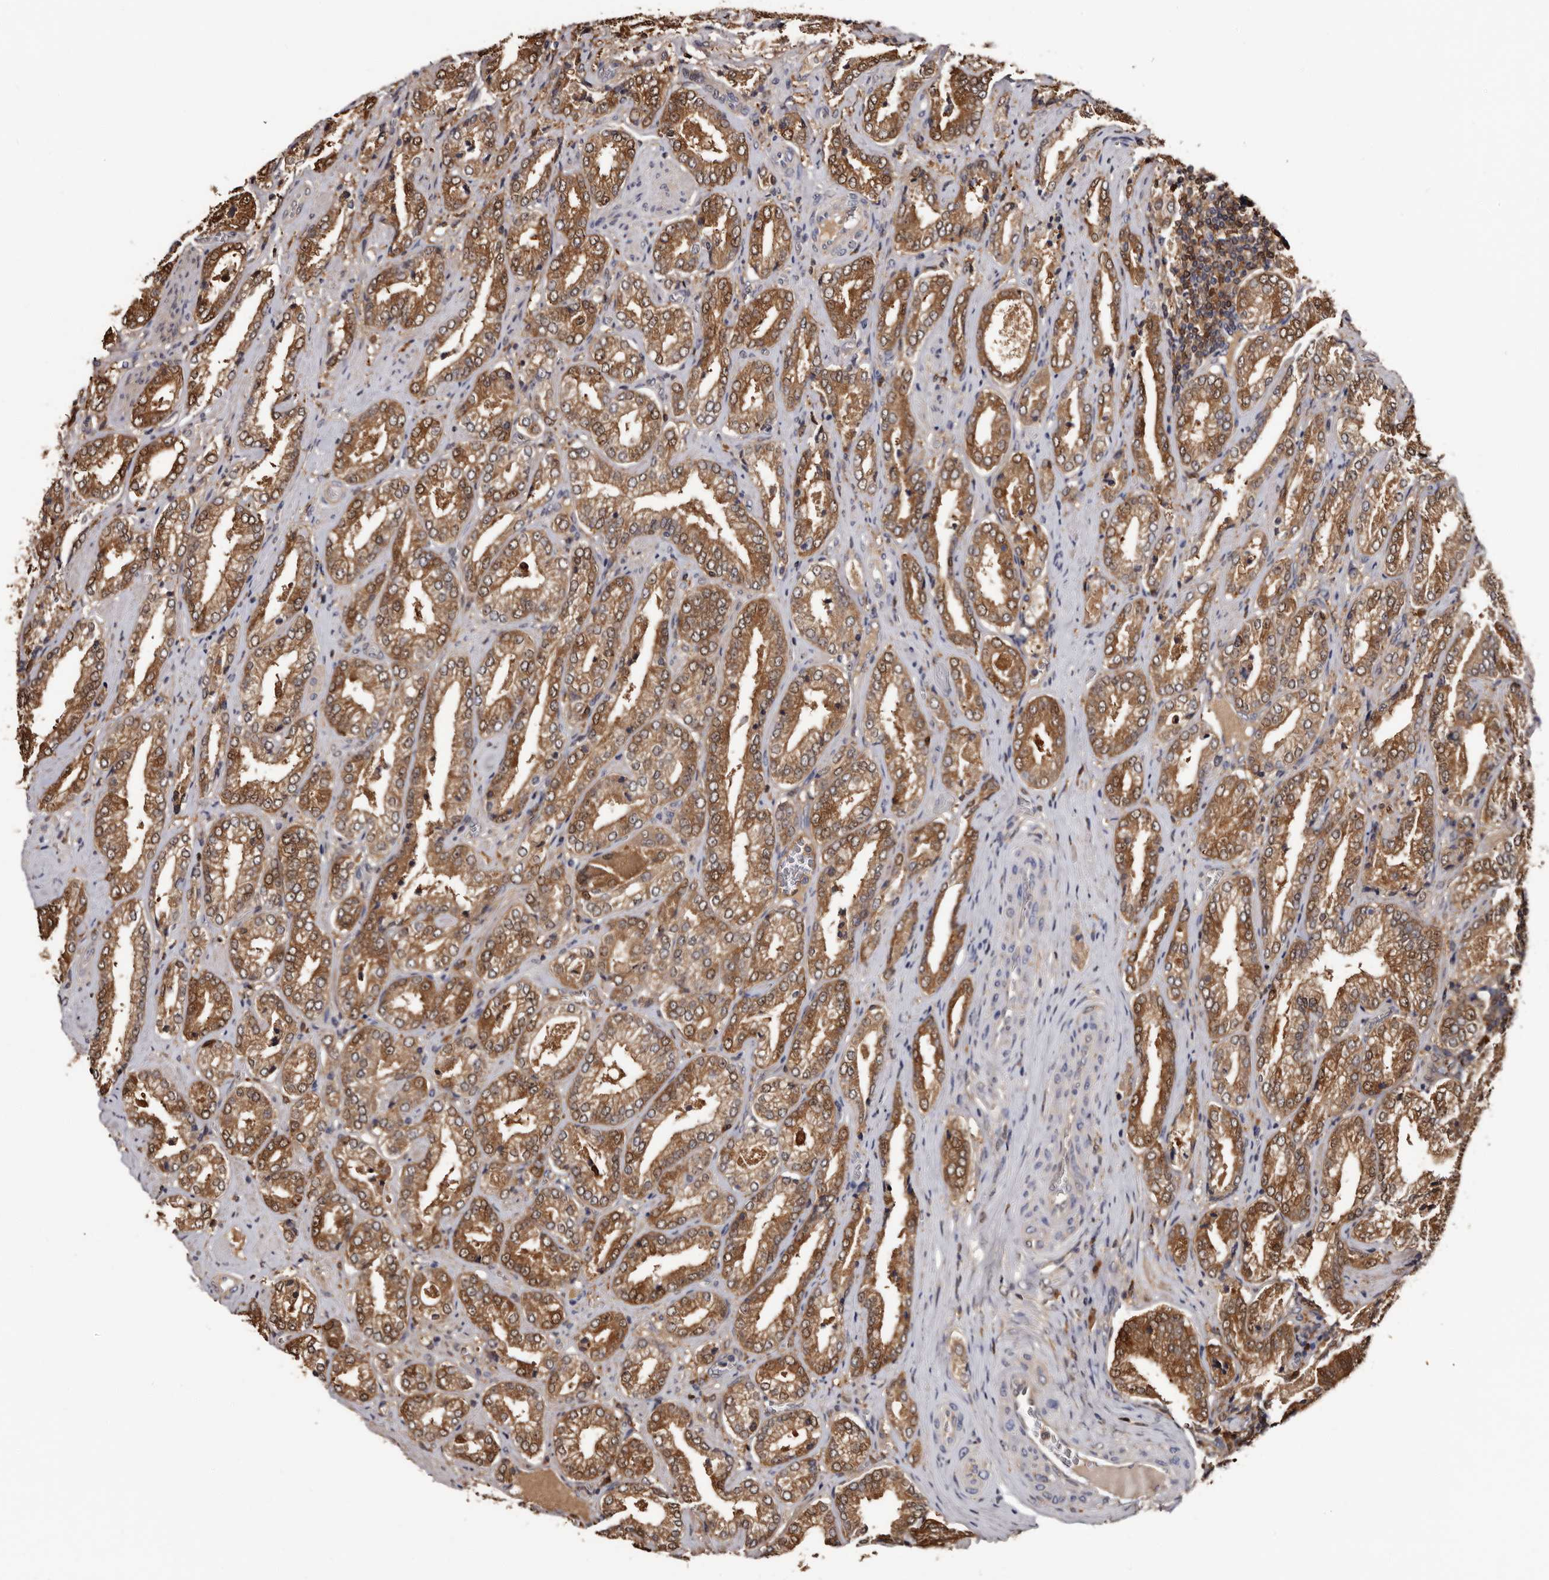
{"staining": {"intensity": "moderate", "quantity": ">75%", "location": "cytoplasmic/membranous,nuclear"}, "tissue": "prostate cancer", "cell_type": "Tumor cells", "image_type": "cancer", "snomed": [{"axis": "morphology", "description": "Adenocarcinoma, Low grade"}, {"axis": "topography", "description": "Prostate"}], "caption": "Protein staining by immunohistochemistry (IHC) reveals moderate cytoplasmic/membranous and nuclear positivity in about >75% of tumor cells in prostate adenocarcinoma (low-grade).", "gene": "DNPH1", "patient": {"sex": "male", "age": 62}}